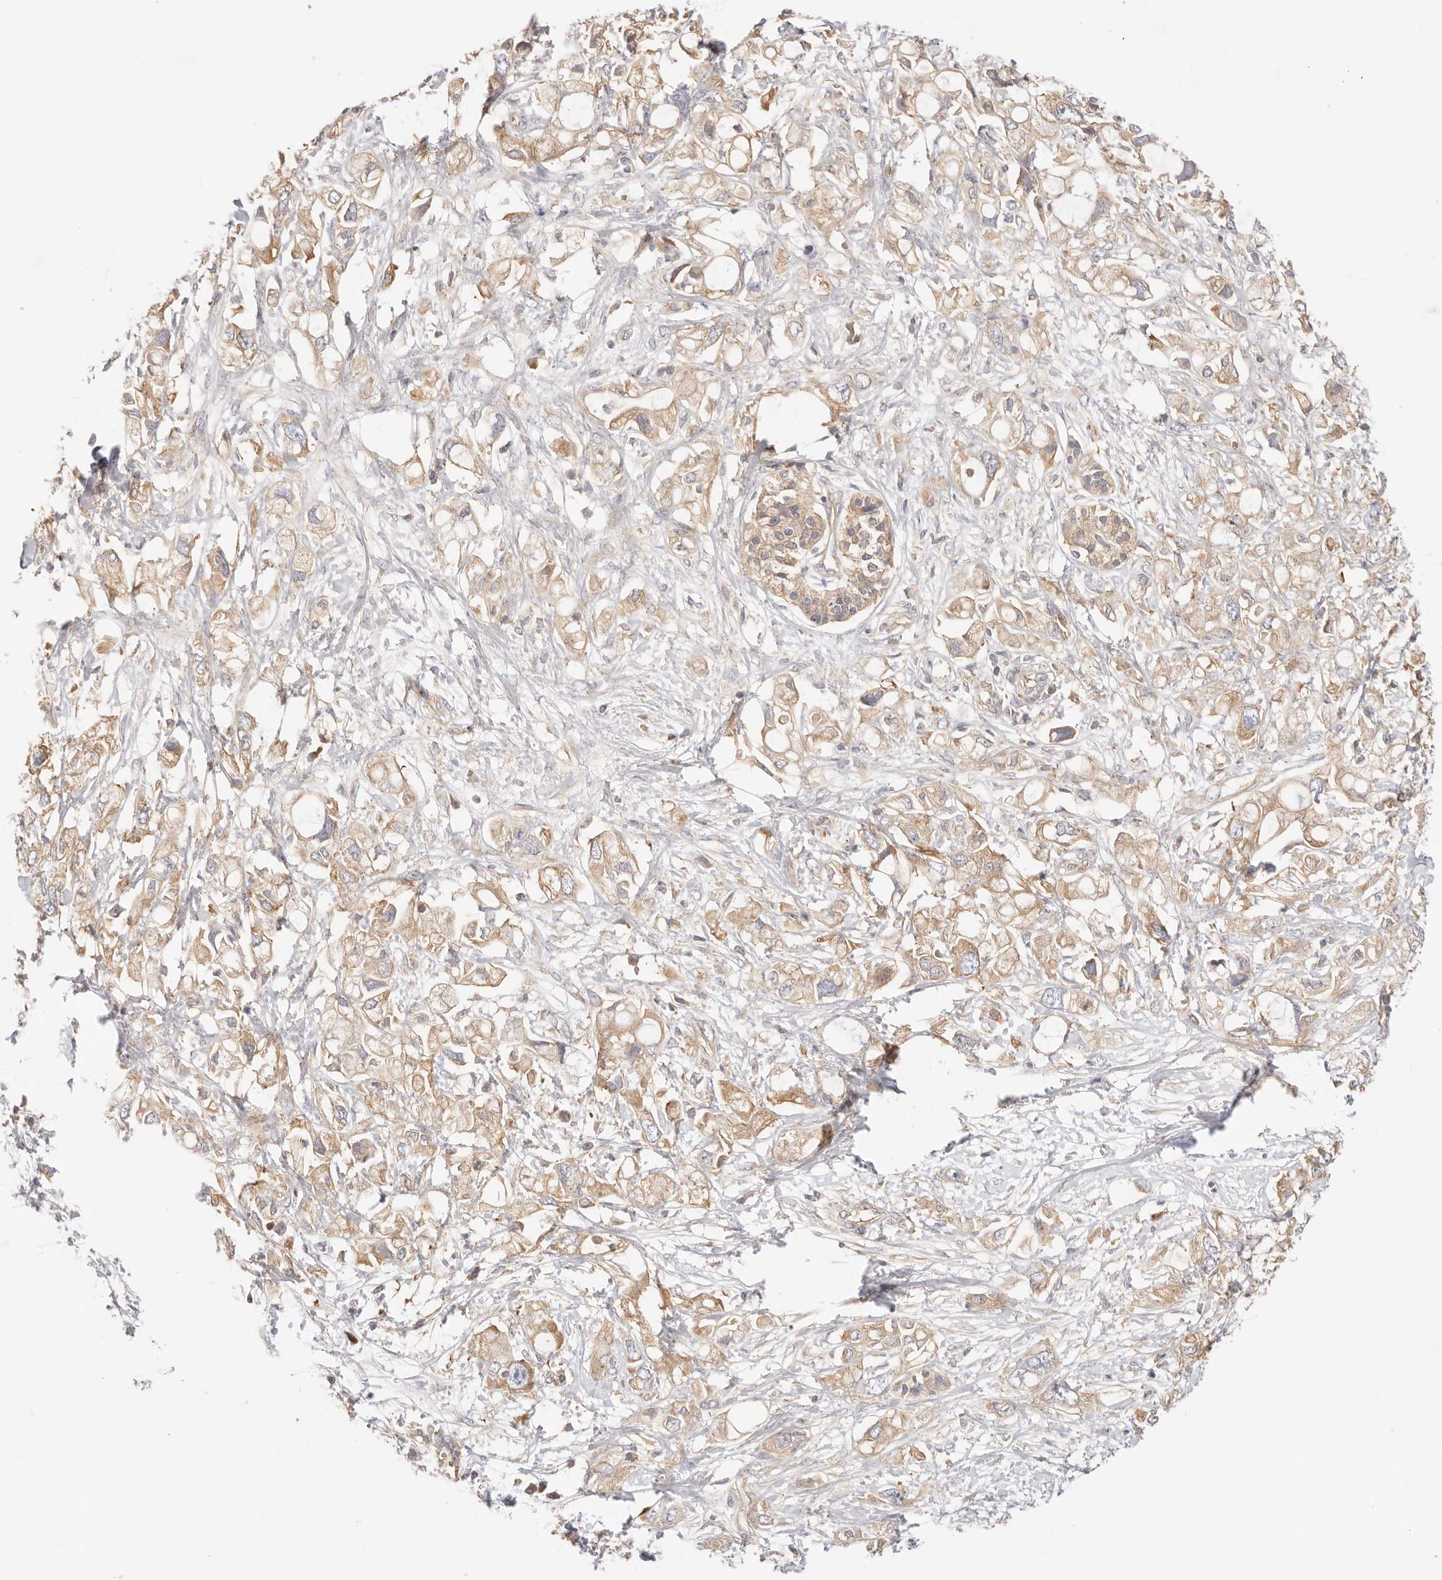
{"staining": {"intensity": "moderate", "quantity": ">75%", "location": "cytoplasmic/membranous"}, "tissue": "pancreatic cancer", "cell_type": "Tumor cells", "image_type": "cancer", "snomed": [{"axis": "morphology", "description": "Adenocarcinoma, NOS"}, {"axis": "topography", "description": "Pancreas"}], "caption": "Adenocarcinoma (pancreatic) stained with IHC reveals moderate cytoplasmic/membranous expression in approximately >75% of tumor cells.", "gene": "KCMF1", "patient": {"sex": "female", "age": 56}}